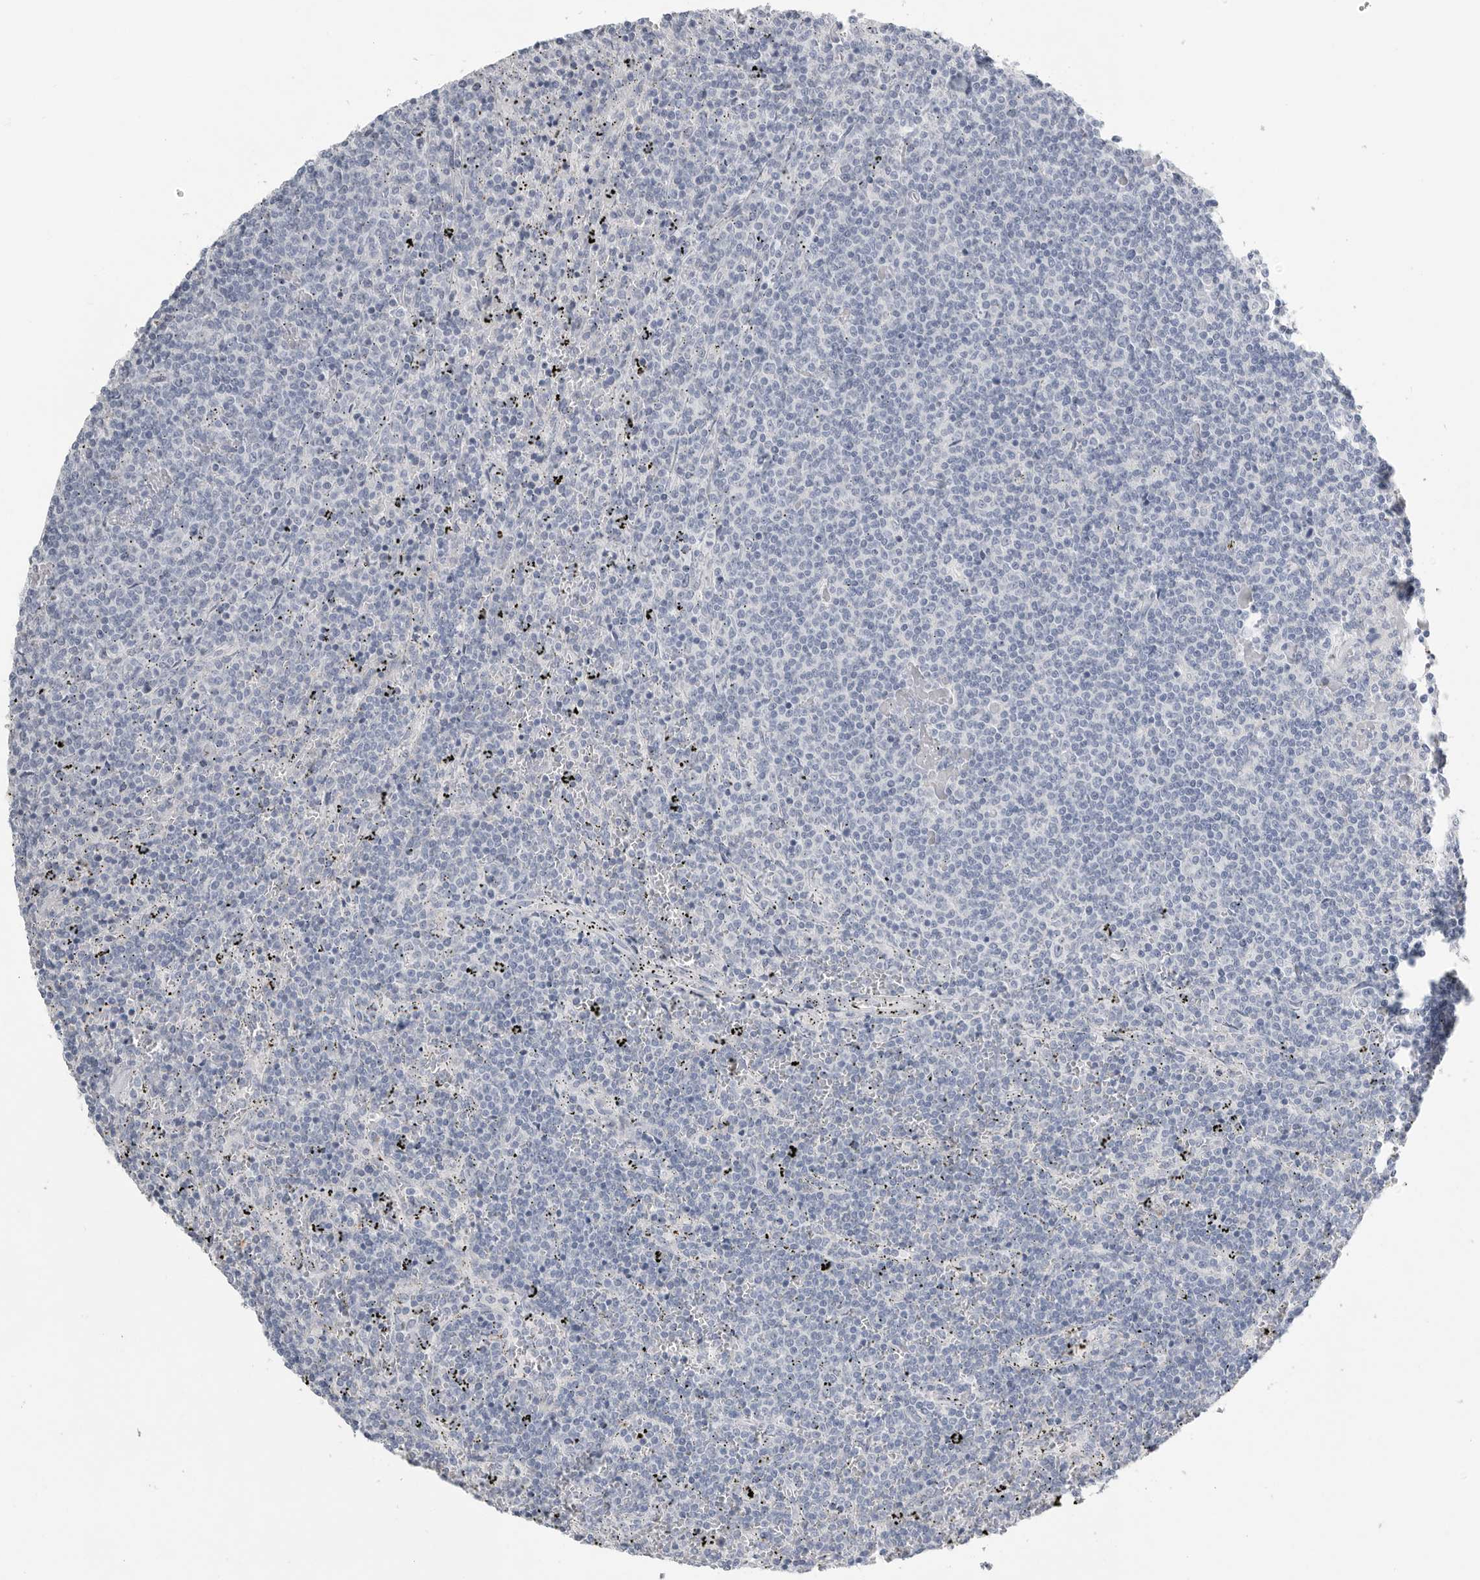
{"staining": {"intensity": "negative", "quantity": "none", "location": "none"}, "tissue": "lymphoma", "cell_type": "Tumor cells", "image_type": "cancer", "snomed": [{"axis": "morphology", "description": "Malignant lymphoma, non-Hodgkin's type, Low grade"}, {"axis": "topography", "description": "Spleen"}], "caption": "DAB (3,3'-diaminobenzidine) immunohistochemical staining of lymphoma shows no significant expression in tumor cells.", "gene": "TIMP1", "patient": {"sex": "female", "age": 50}}